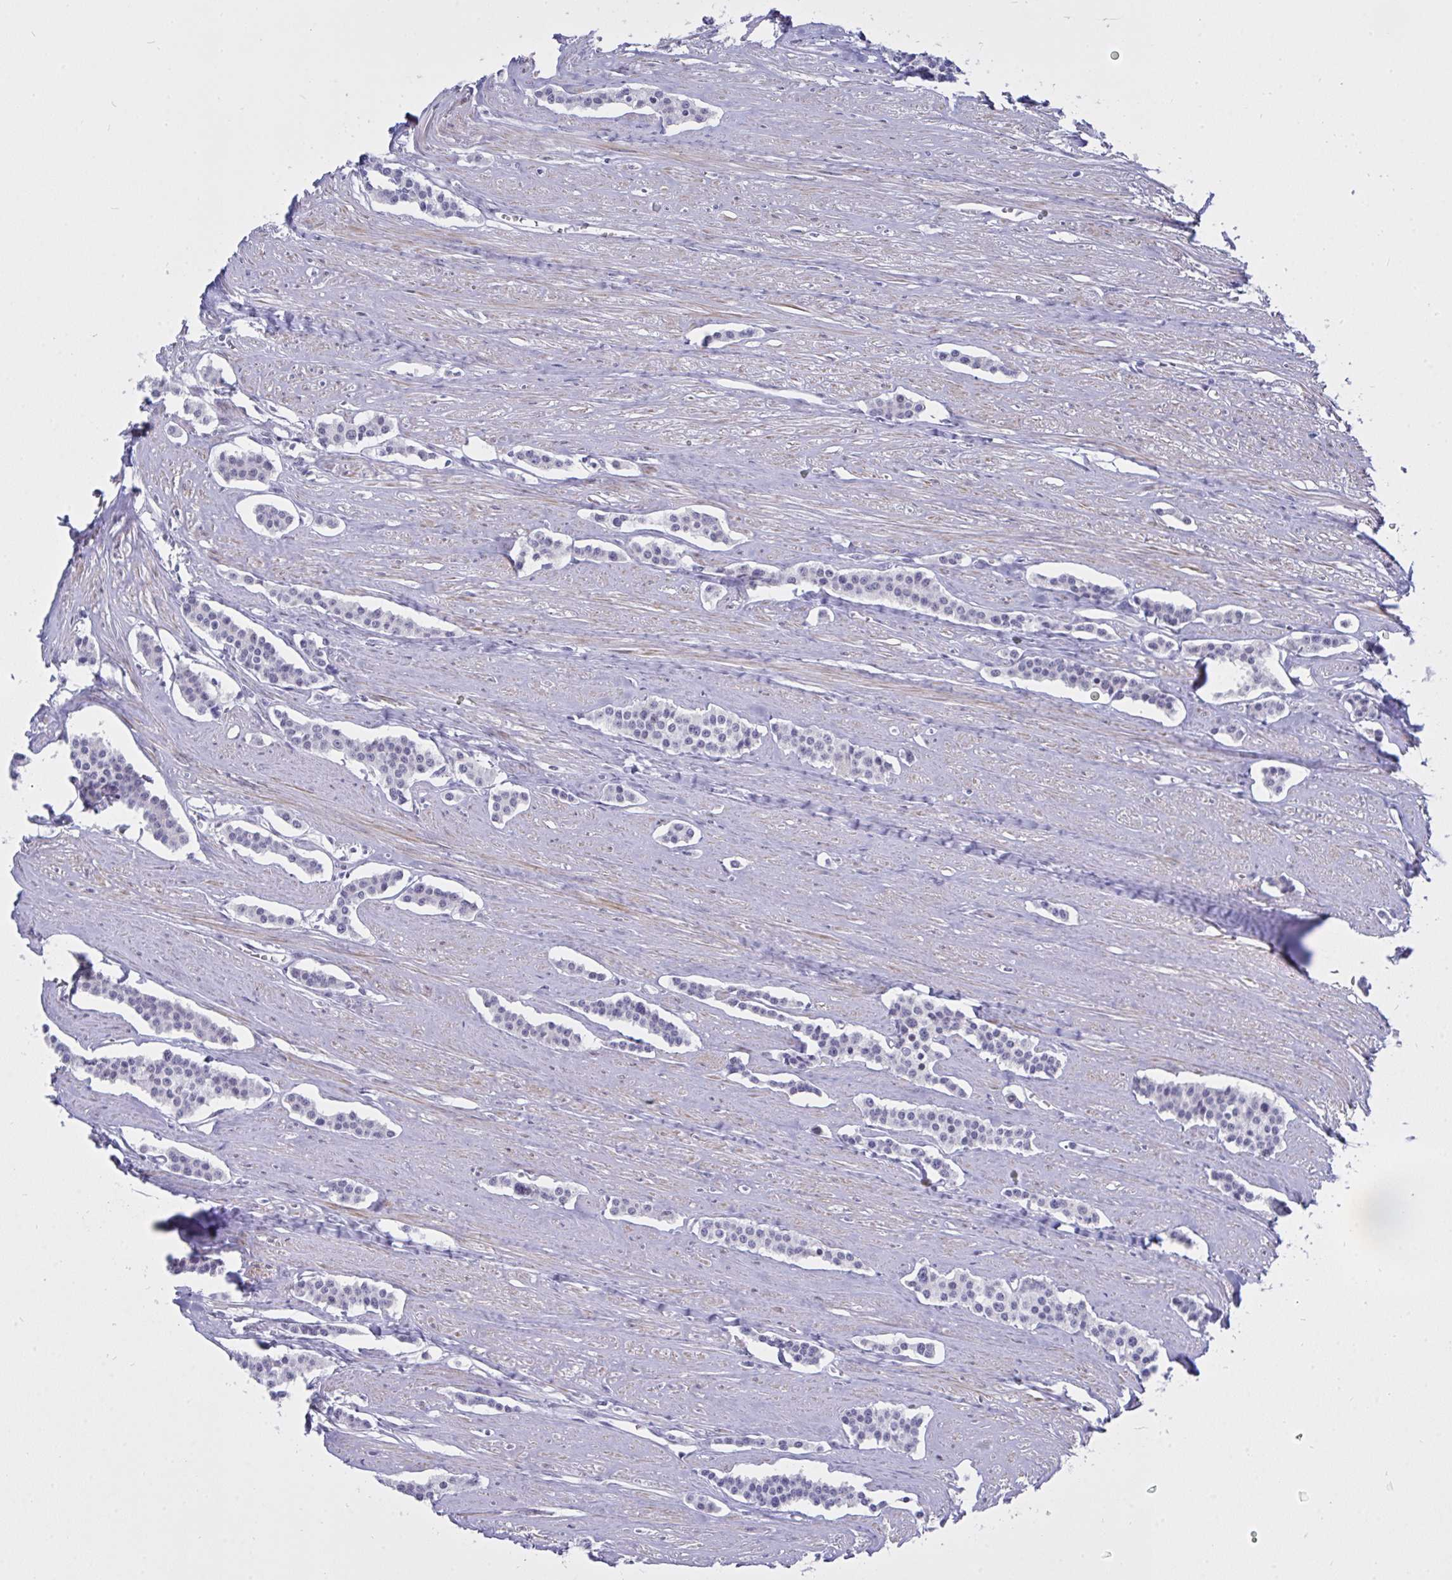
{"staining": {"intensity": "negative", "quantity": "none", "location": "none"}, "tissue": "carcinoid", "cell_type": "Tumor cells", "image_type": "cancer", "snomed": [{"axis": "morphology", "description": "Carcinoid, malignant, NOS"}, {"axis": "topography", "description": "Small intestine"}], "caption": "Immunohistochemistry (IHC) histopathology image of neoplastic tissue: carcinoid stained with DAB shows no significant protein positivity in tumor cells.", "gene": "FBXL22", "patient": {"sex": "male", "age": 60}}